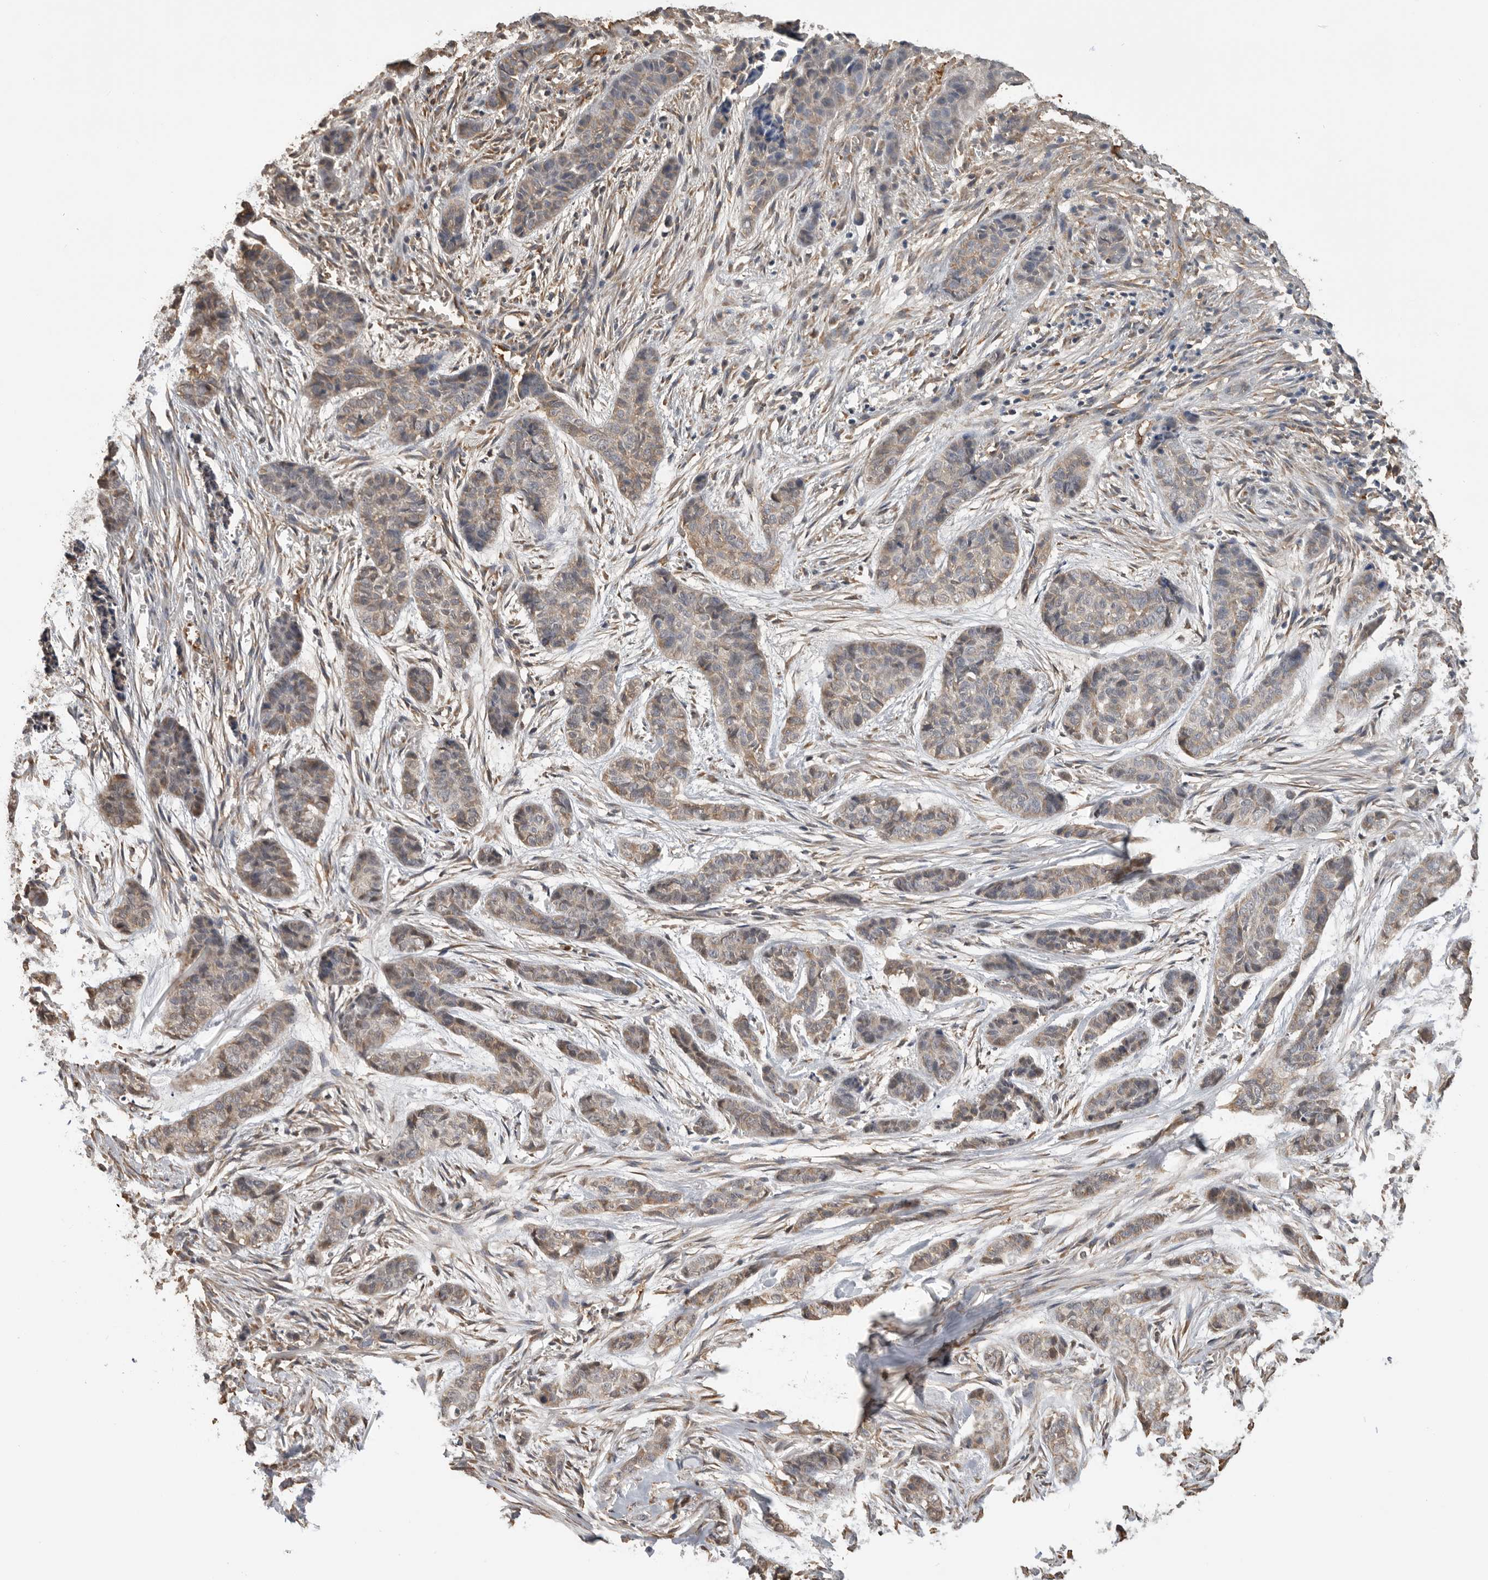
{"staining": {"intensity": "moderate", "quantity": "25%-75%", "location": "cytoplasmic/membranous"}, "tissue": "skin cancer", "cell_type": "Tumor cells", "image_type": "cancer", "snomed": [{"axis": "morphology", "description": "Basal cell carcinoma"}, {"axis": "topography", "description": "Skin"}], "caption": "Skin basal cell carcinoma tissue exhibits moderate cytoplasmic/membranous staining in approximately 25%-75% of tumor cells, visualized by immunohistochemistry. The protein of interest is shown in brown color, while the nuclei are stained blue.", "gene": "CDC42BPB", "patient": {"sex": "female", "age": 64}}